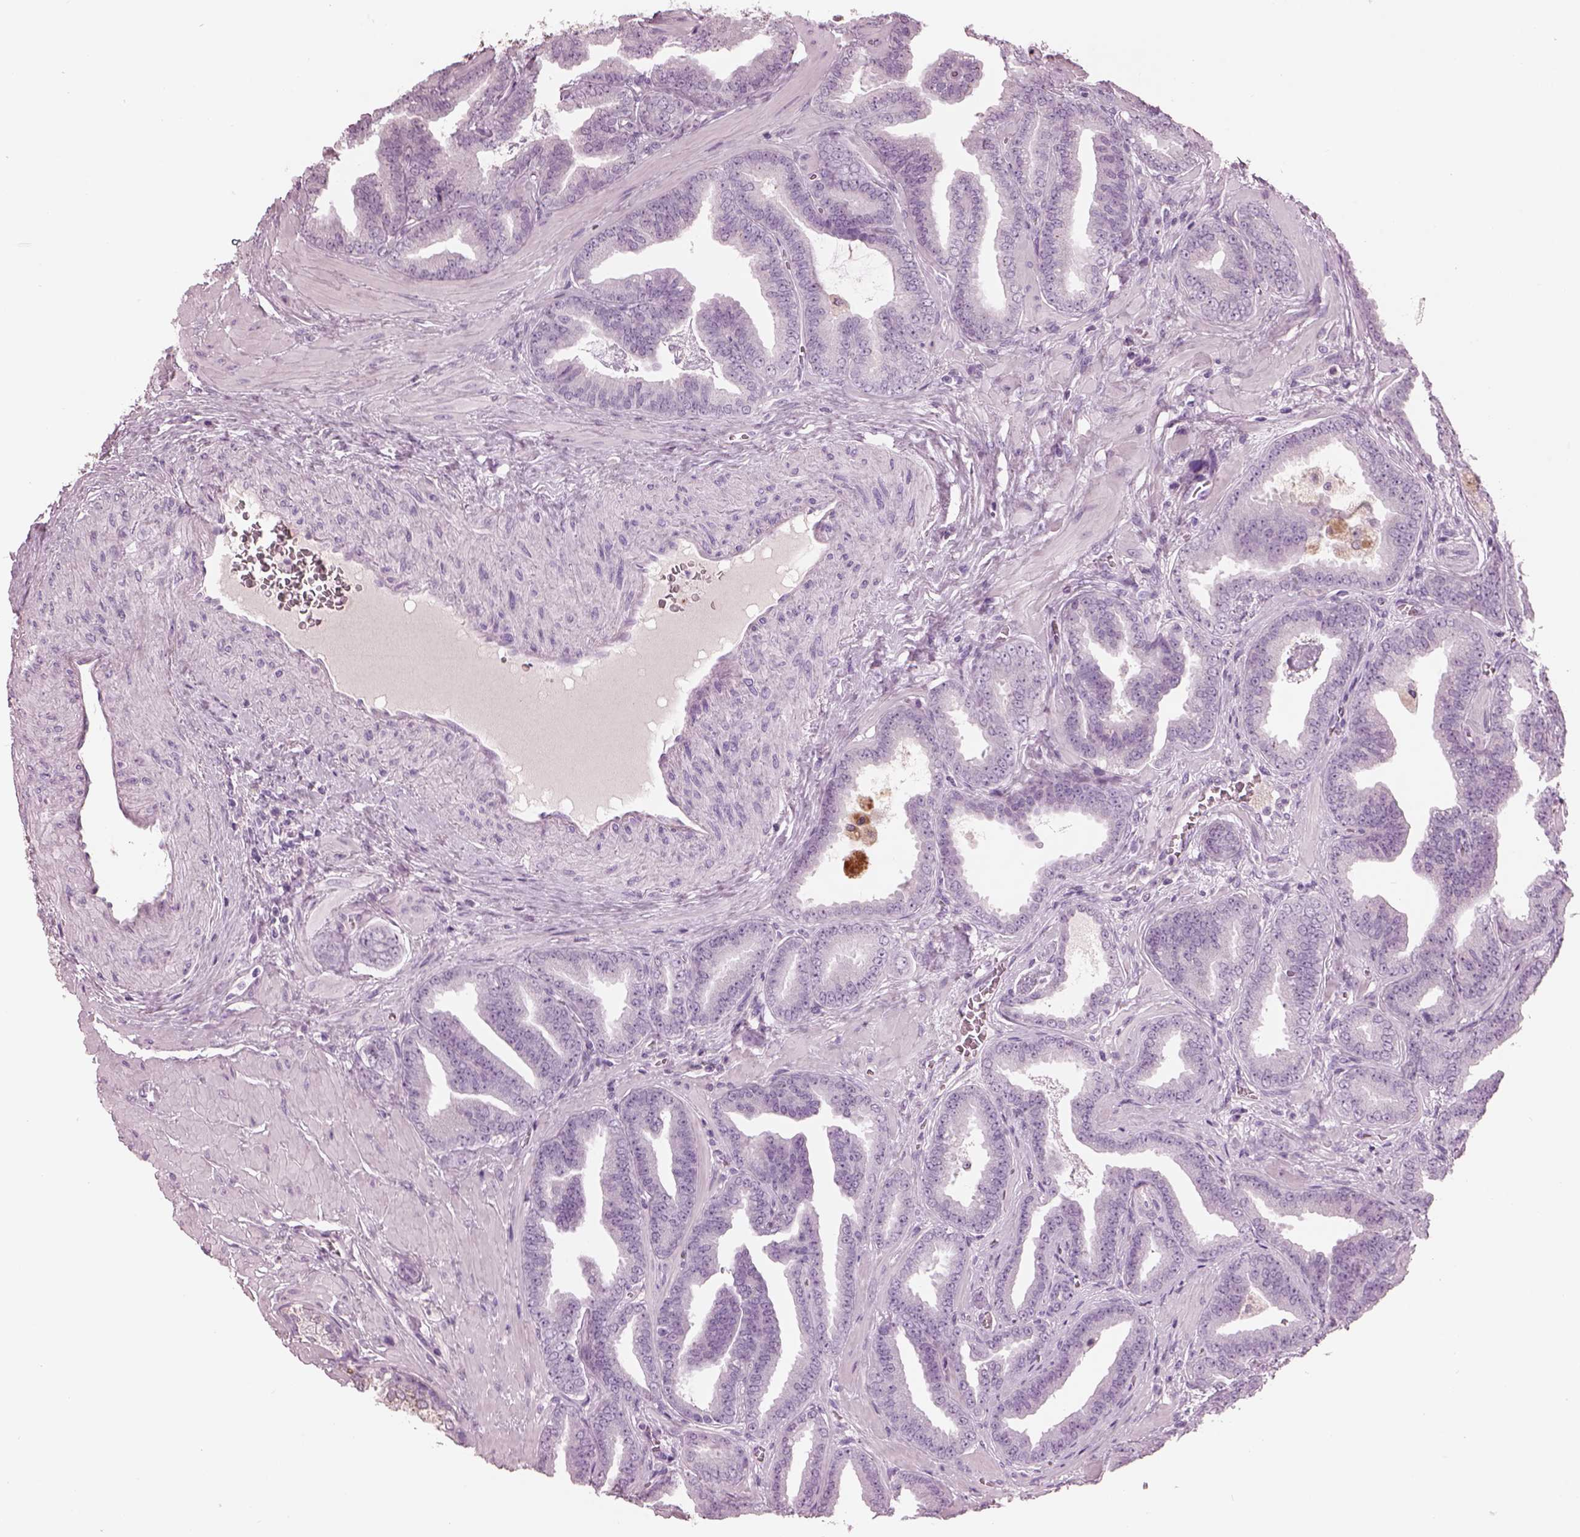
{"staining": {"intensity": "negative", "quantity": "none", "location": "none"}, "tissue": "prostate cancer", "cell_type": "Tumor cells", "image_type": "cancer", "snomed": [{"axis": "morphology", "description": "Adenocarcinoma, Low grade"}, {"axis": "topography", "description": "Prostate"}], "caption": "Tumor cells are negative for brown protein staining in prostate cancer. (Brightfield microscopy of DAB immunohistochemistry at high magnification).", "gene": "PACRG", "patient": {"sex": "male", "age": 63}}